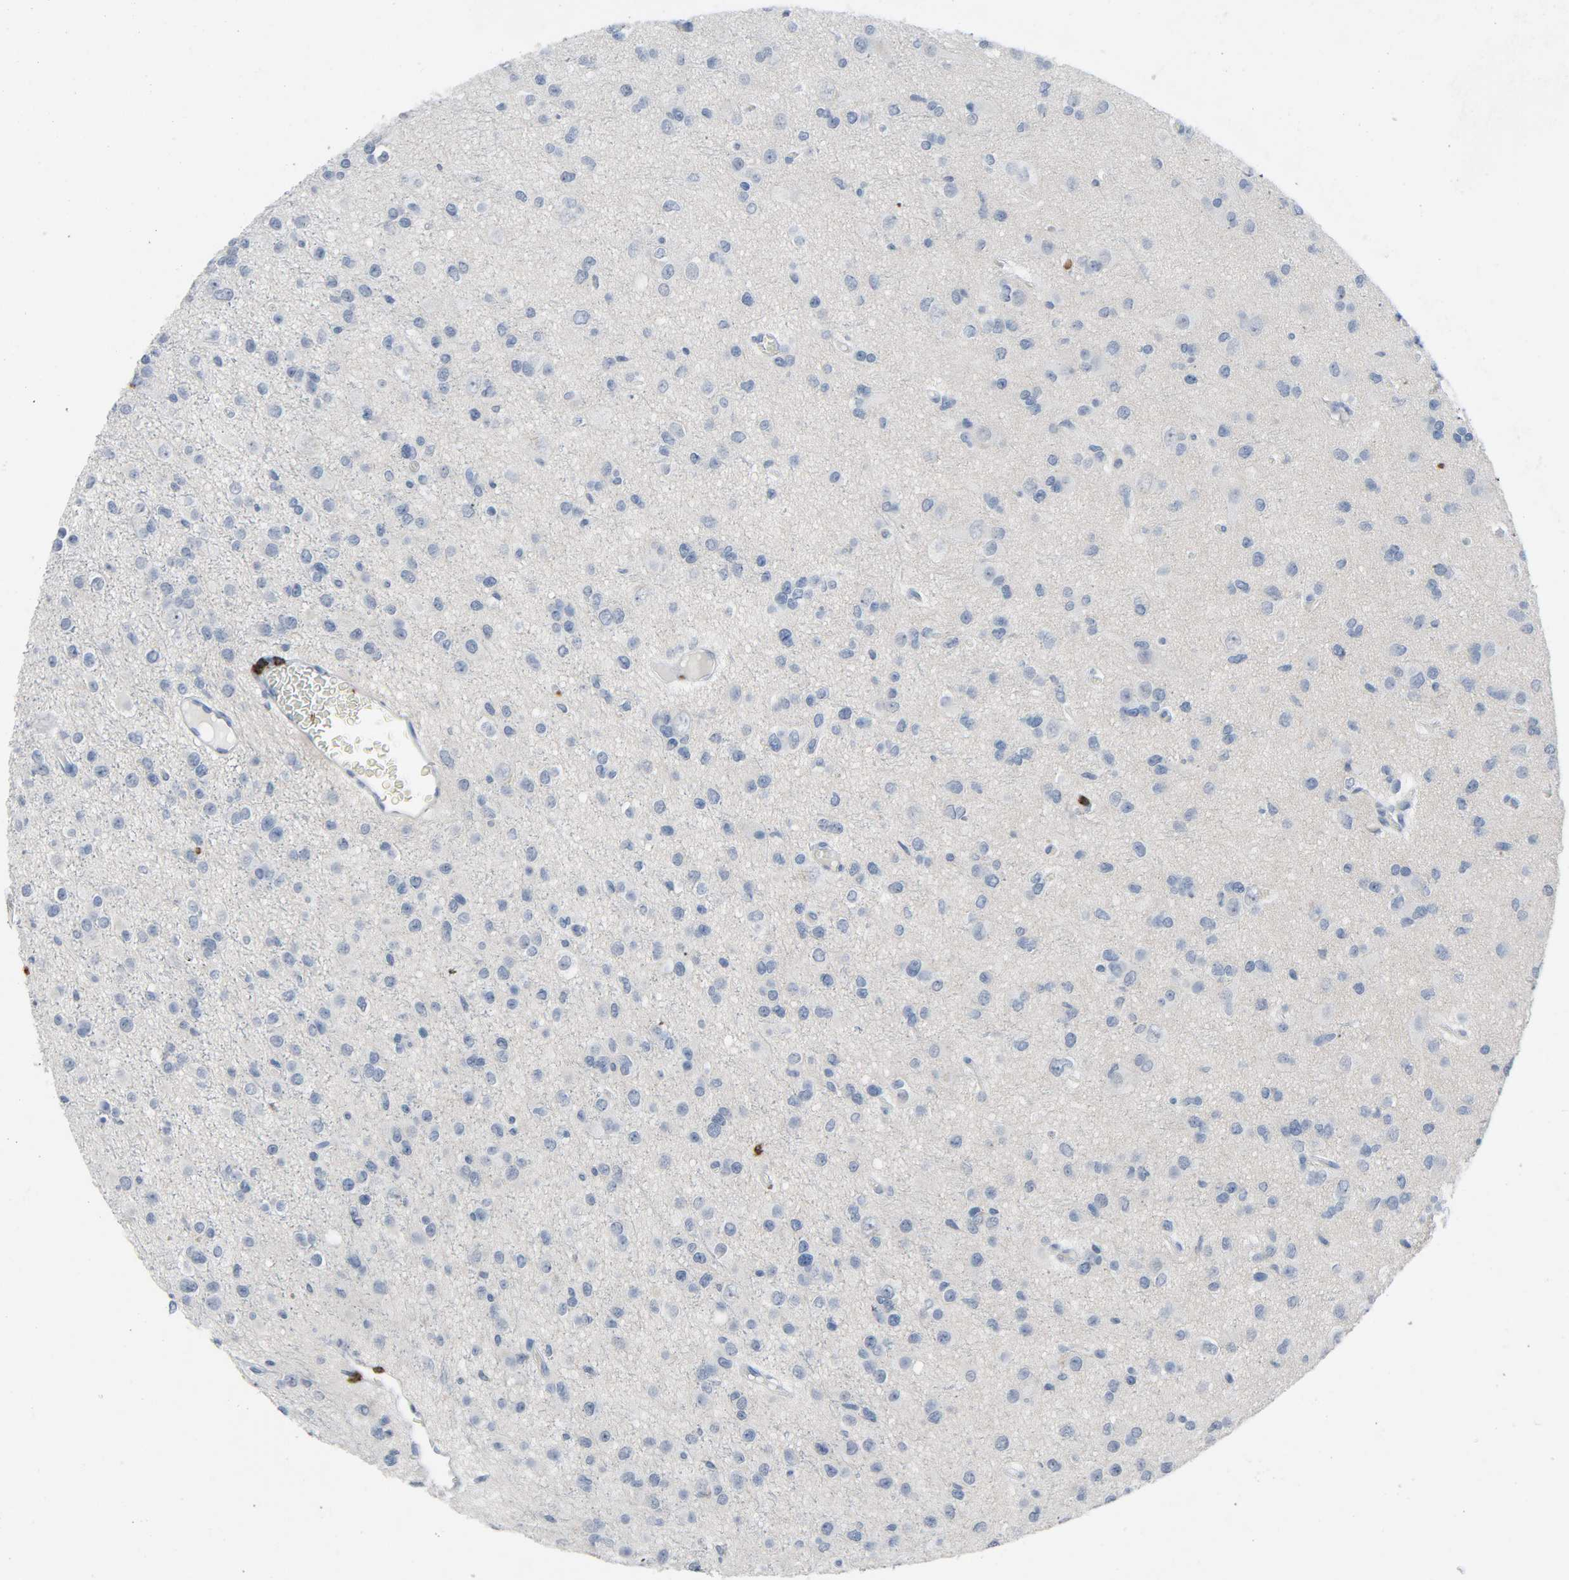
{"staining": {"intensity": "negative", "quantity": "none", "location": "none"}, "tissue": "glioma", "cell_type": "Tumor cells", "image_type": "cancer", "snomed": [{"axis": "morphology", "description": "Glioma, malignant, Low grade"}, {"axis": "topography", "description": "Brain"}], "caption": "Immunohistochemistry image of glioma stained for a protein (brown), which displays no expression in tumor cells.", "gene": "LCK", "patient": {"sex": "male", "age": 42}}